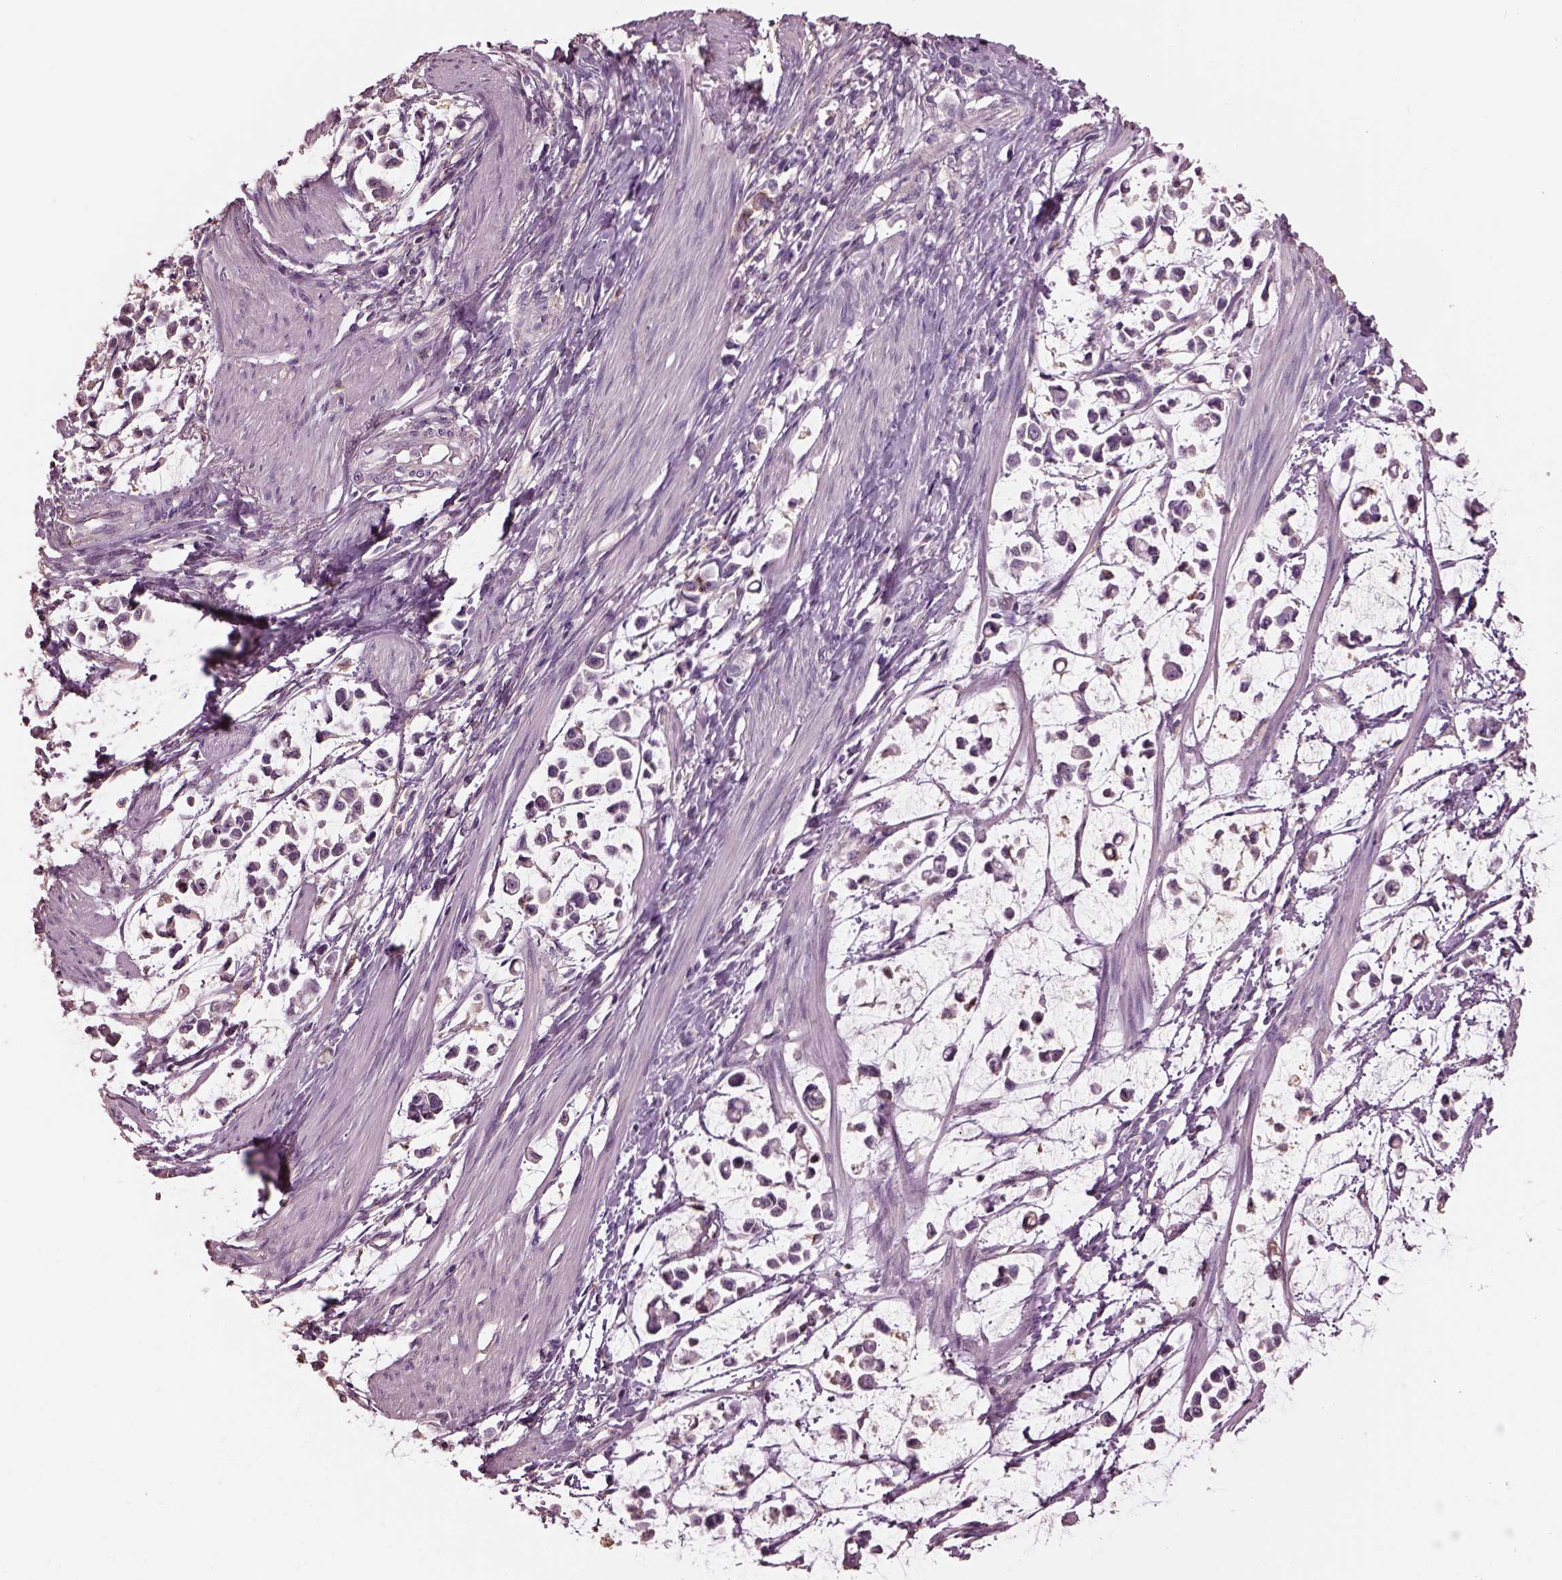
{"staining": {"intensity": "negative", "quantity": "none", "location": "none"}, "tissue": "stomach cancer", "cell_type": "Tumor cells", "image_type": "cancer", "snomed": [{"axis": "morphology", "description": "Adenocarcinoma, NOS"}, {"axis": "topography", "description": "Stomach"}], "caption": "Immunohistochemistry histopathology image of adenocarcinoma (stomach) stained for a protein (brown), which reveals no expression in tumor cells.", "gene": "SRI", "patient": {"sex": "male", "age": 82}}